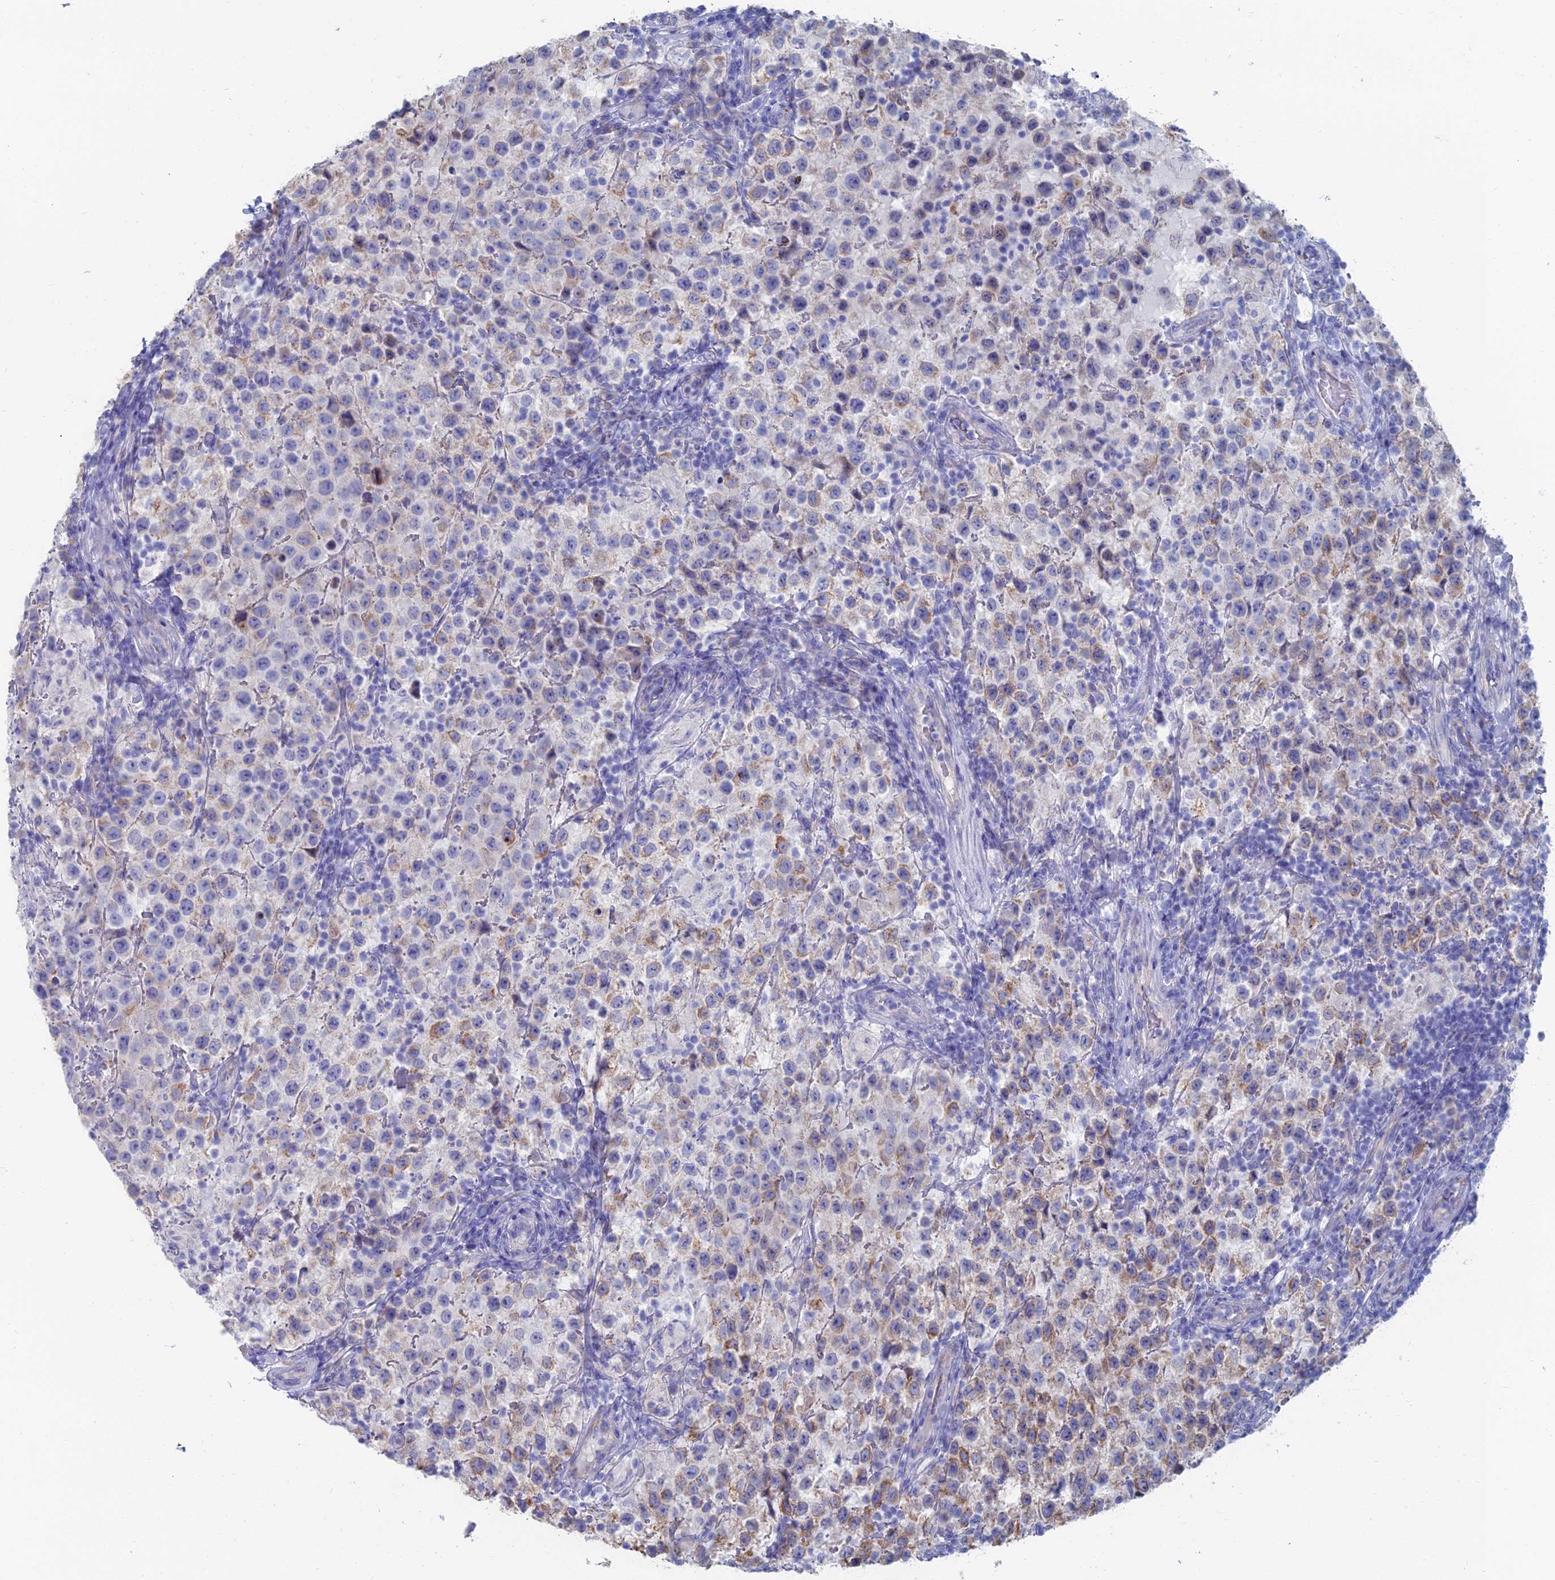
{"staining": {"intensity": "moderate", "quantity": "25%-75%", "location": "cytoplasmic/membranous"}, "tissue": "testis cancer", "cell_type": "Tumor cells", "image_type": "cancer", "snomed": [{"axis": "morphology", "description": "Seminoma, NOS"}, {"axis": "morphology", "description": "Carcinoma, Embryonal, NOS"}, {"axis": "topography", "description": "Testis"}], "caption": "Seminoma (testis) tissue demonstrates moderate cytoplasmic/membranous positivity in approximately 25%-75% of tumor cells", "gene": "TNNT3", "patient": {"sex": "male", "age": 41}}